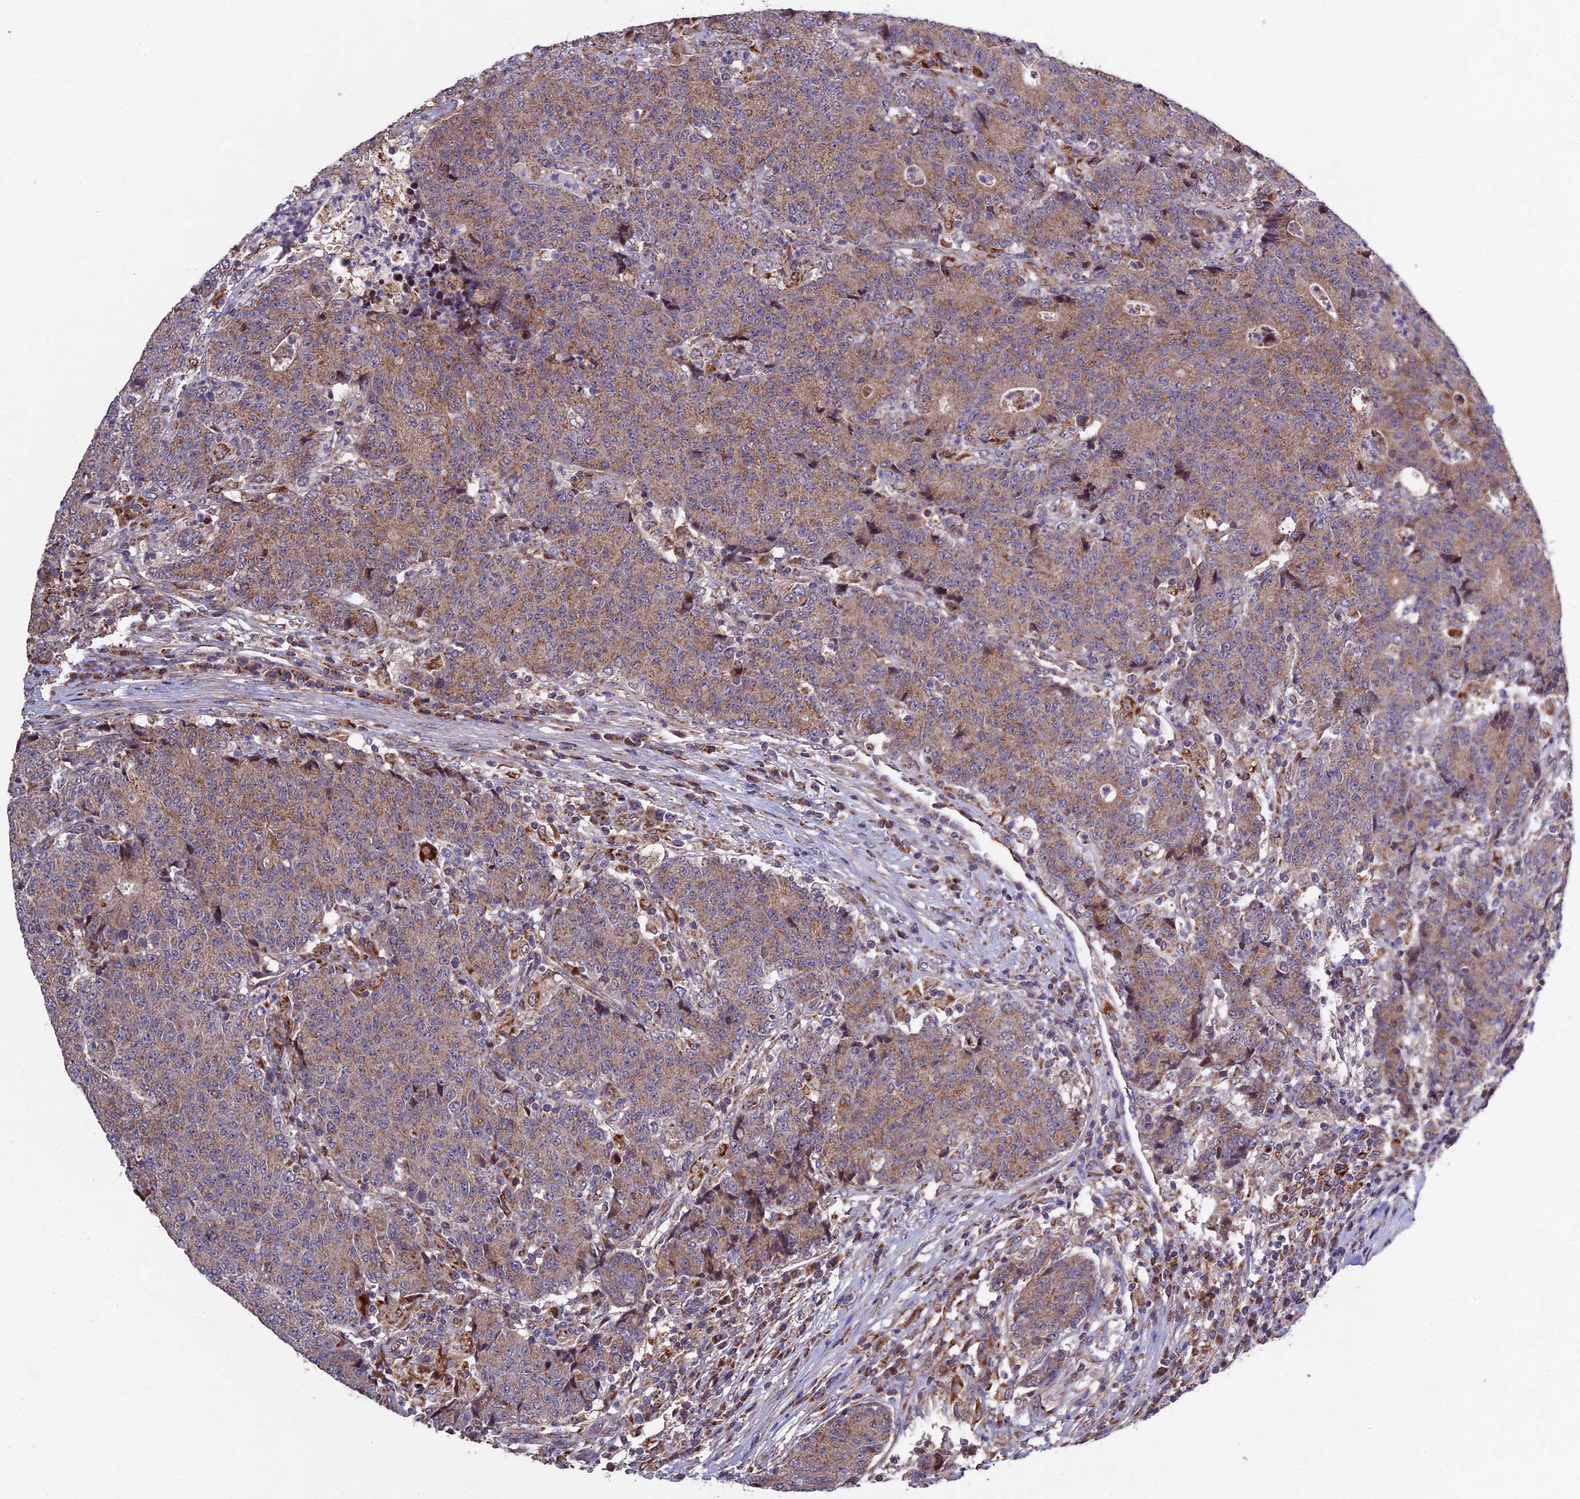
{"staining": {"intensity": "moderate", "quantity": ">75%", "location": "cytoplasmic/membranous"}, "tissue": "colorectal cancer", "cell_type": "Tumor cells", "image_type": "cancer", "snomed": [{"axis": "morphology", "description": "Adenocarcinoma, NOS"}, {"axis": "topography", "description": "Colon"}], "caption": "Adenocarcinoma (colorectal) stained with a brown dye demonstrates moderate cytoplasmic/membranous positive positivity in approximately >75% of tumor cells.", "gene": "RNF17", "patient": {"sex": "female", "age": 75}}